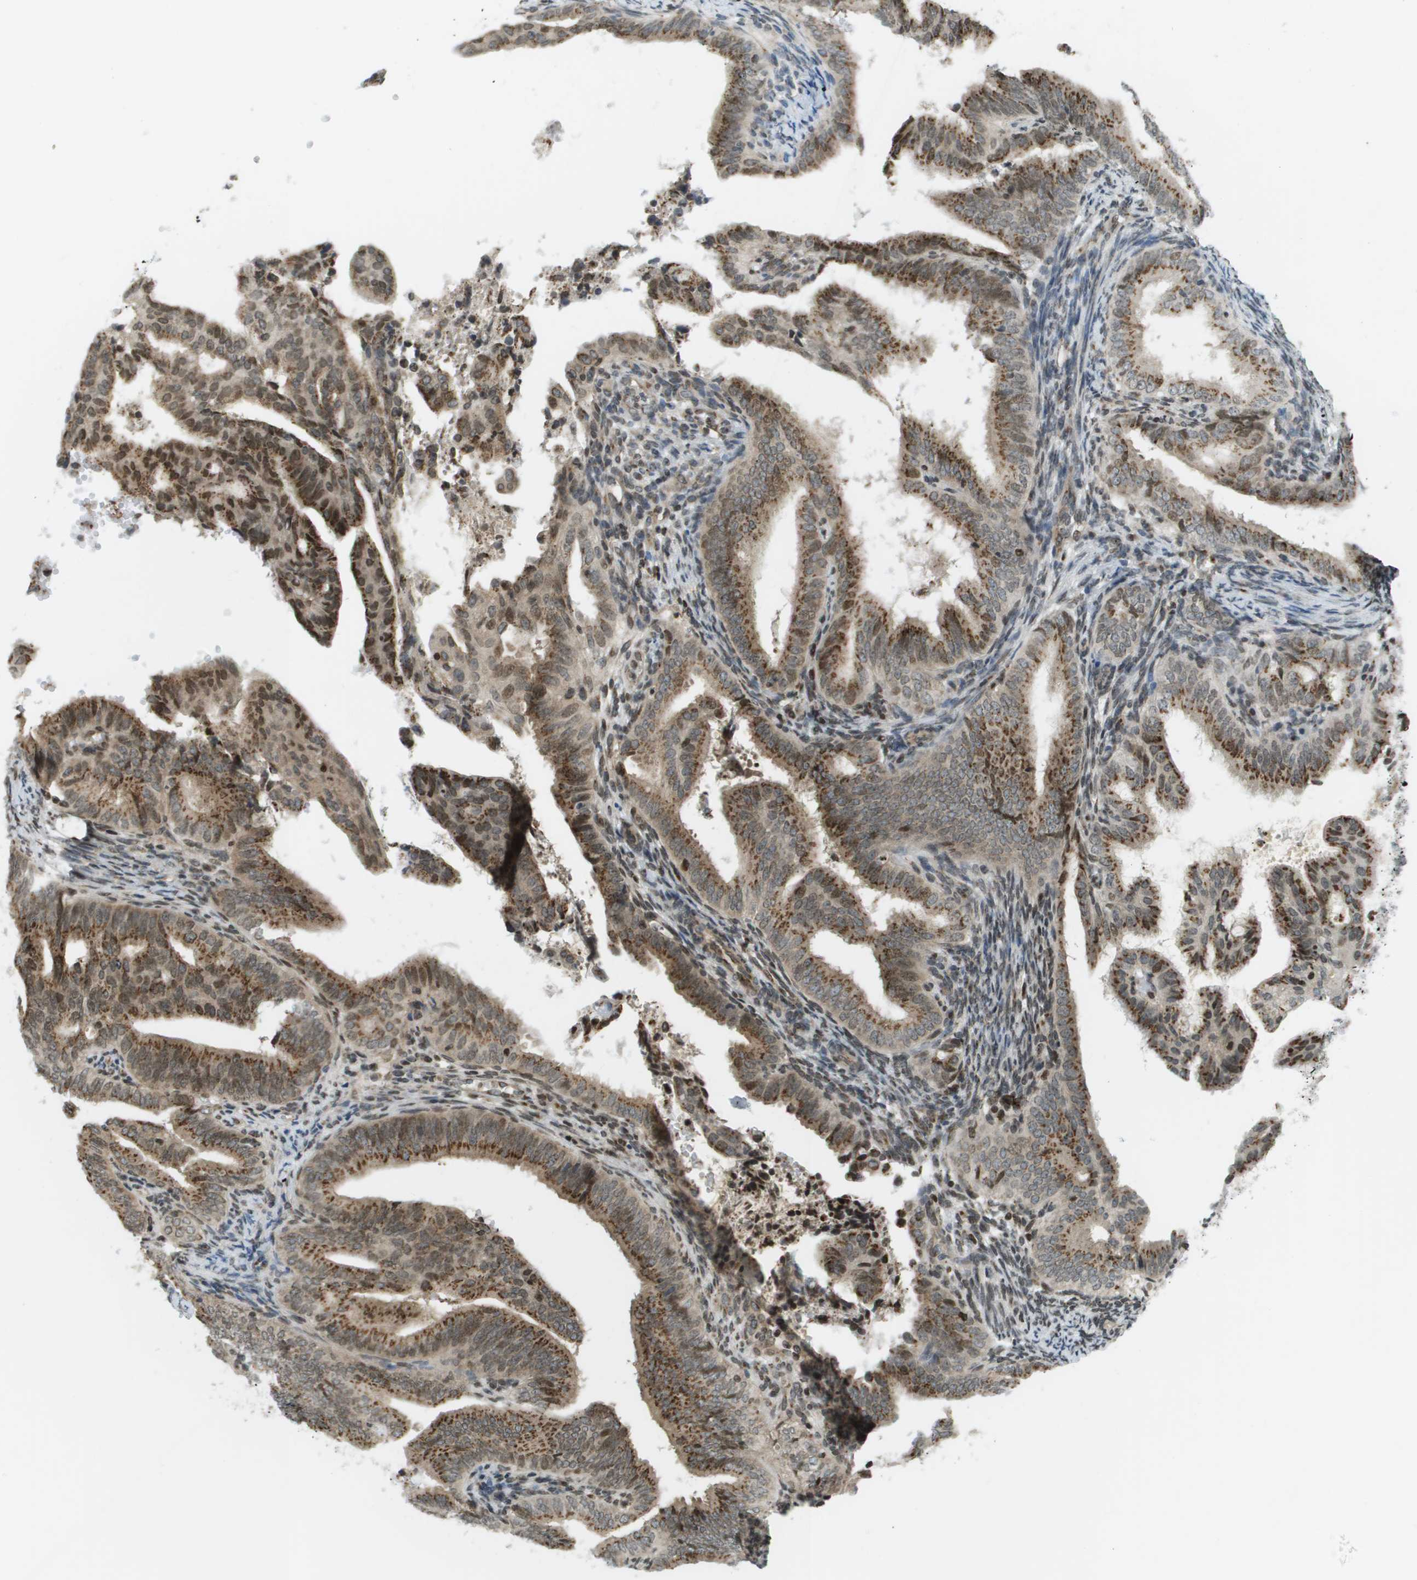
{"staining": {"intensity": "moderate", "quantity": ">75%", "location": "cytoplasmic/membranous,nuclear"}, "tissue": "endometrial cancer", "cell_type": "Tumor cells", "image_type": "cancer", "snomed": [{"axis": "morphology", "description": "Adenocarcinoma, NOS"}, {"axis": "topography", "description": "Endometrium"}], "caption": "Endometrial adenocarcinoma stained for a protein exhibits moderate cytoplasmic/membranous and nuclear positivity in tumor cells. (Stains: DAB in brown, nuclei in blue, Microscopy: brightfield microscopy at high magnification).", "gene": "EVC", "patient": {"sex": "female", "age": 58}}